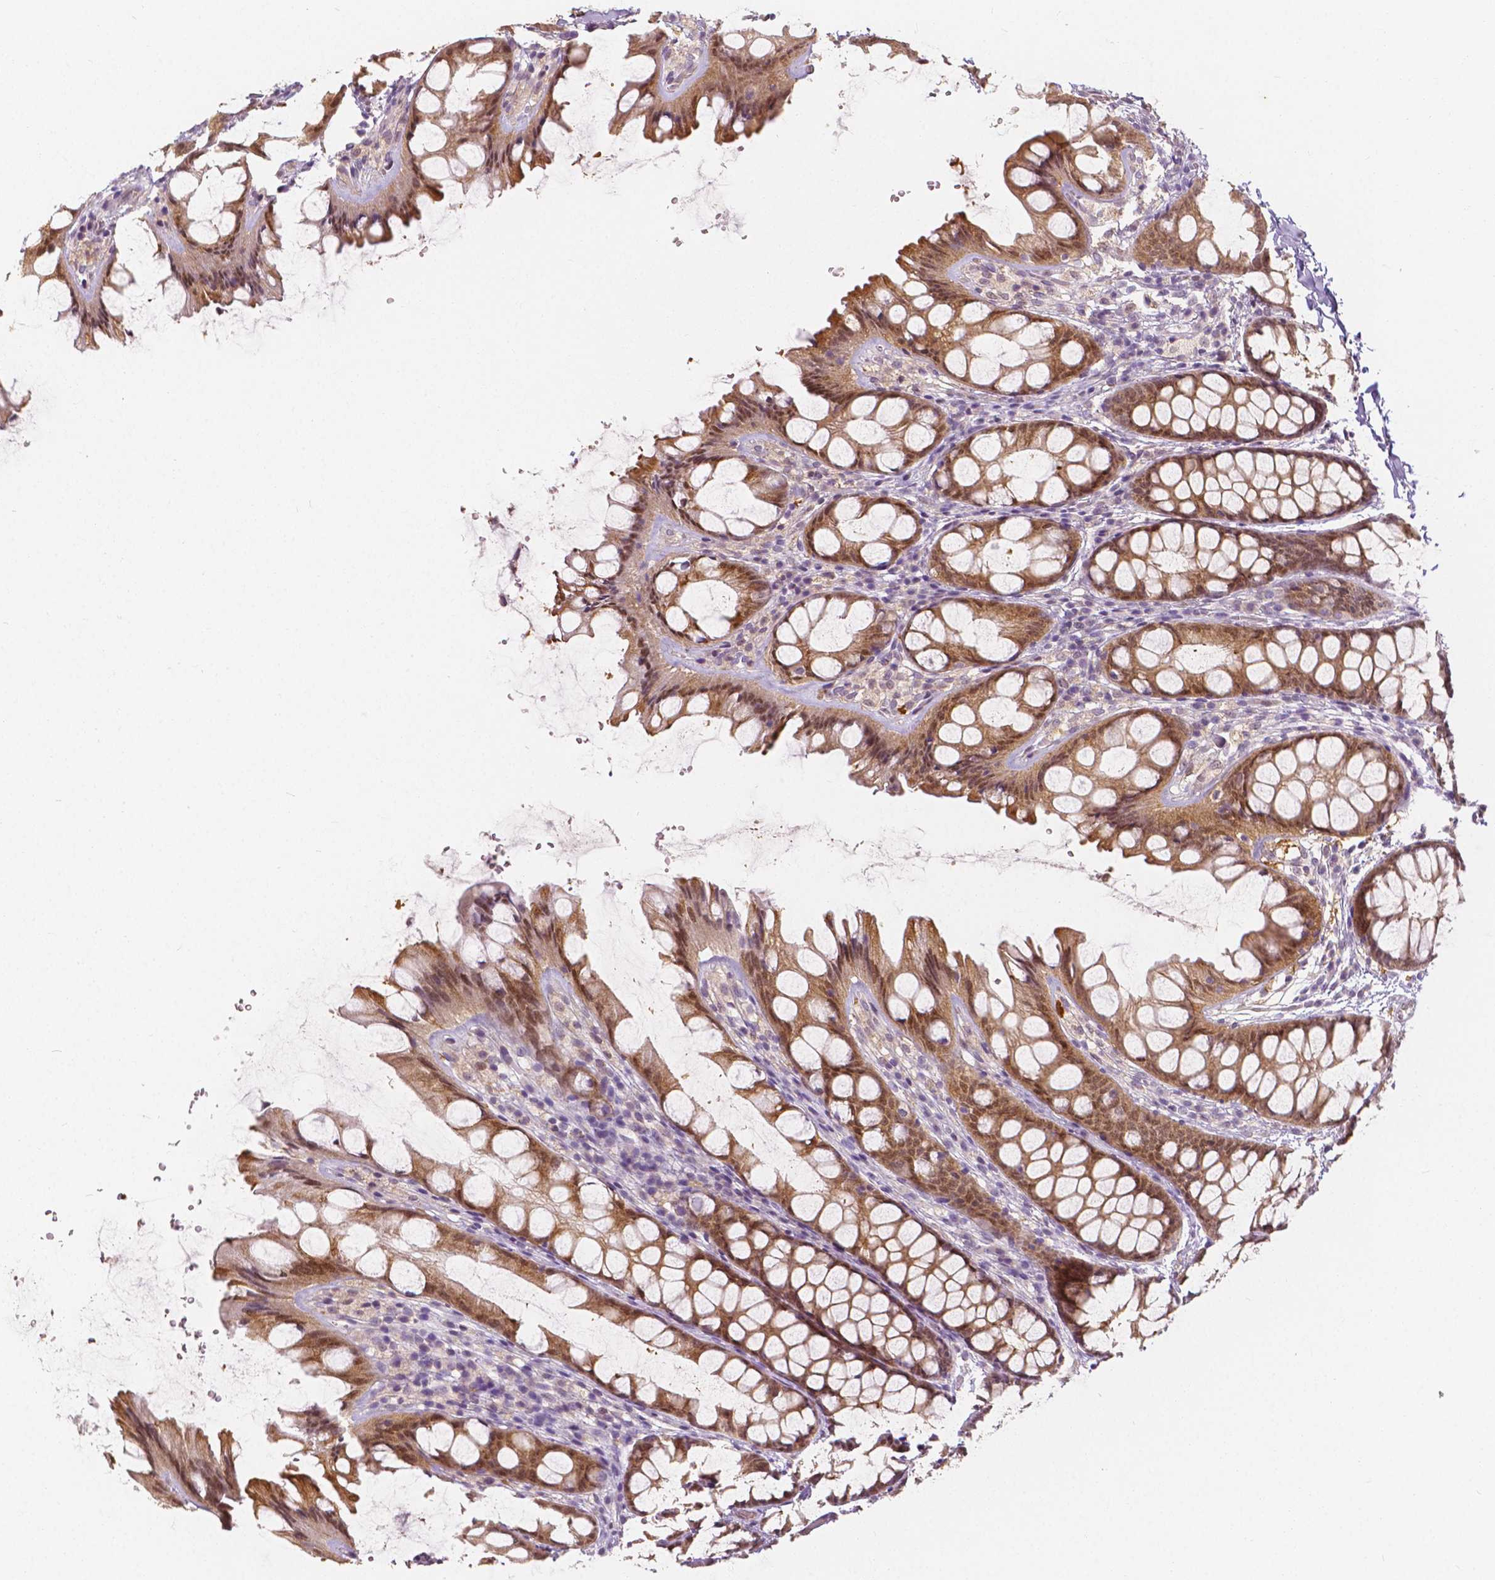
{"staining": {"intensity": "weak", "quantity": ">75%", "location": "cytoplasmic/membranous"}, "tissue": "colon", "cell_type": "Endothelial cells", "image_type": "normal", "snomed": [{"axis": "morphology", "description": "Normal tissue, NOS"}, {"axis": "topography", "description": "Colon"}], "caption": "Unremarkable colon reveals weak cytoplasmic/membranous staining in approximately >75% of endothelial cells.", "gene": "NAPRT", "patient": {"sex": "male", "age": 47}}